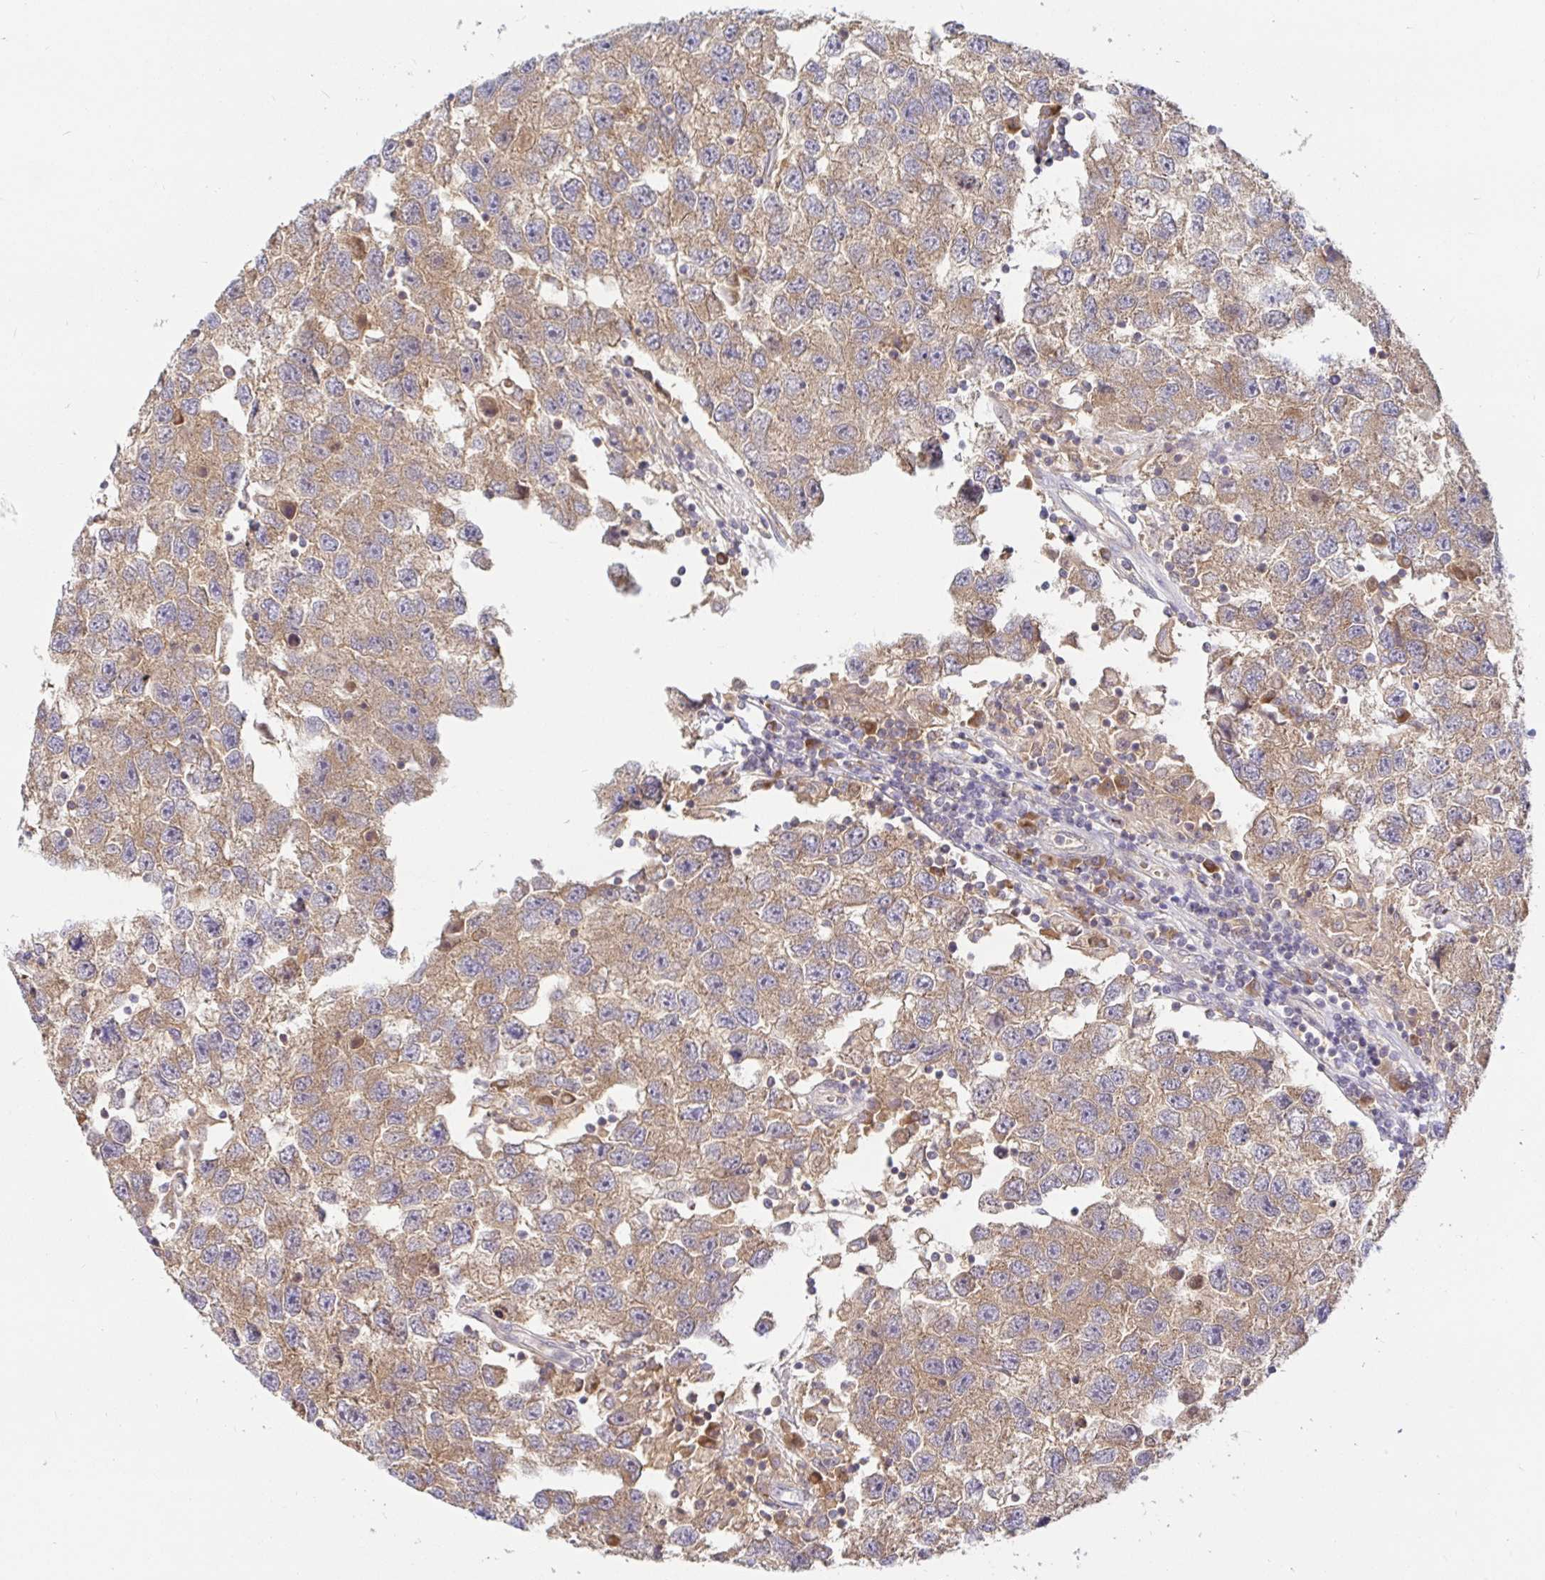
{"staining": {"intensity": "moderate", "quantity": ">75%", "location": "cytoplasmic/membranous"}, "tissue": "testis cancer", "cell_type": "Tumor cells", "image_type": "cancer", "snomed": [{"axis": "morphology", "description": "Seminoma, NOS"}, {"axis": "topography", "description": "Testis"}], "caption": "Immunohistochemistry (IHC) photomicrograph of testis cancer stained for a protein (brown), which shows medium levels of moderate cytoplasmic/membranous staining in about >75% of tumor cells.", "gene": "LARP1", "patient": {"sex": "male", "age": 26}}